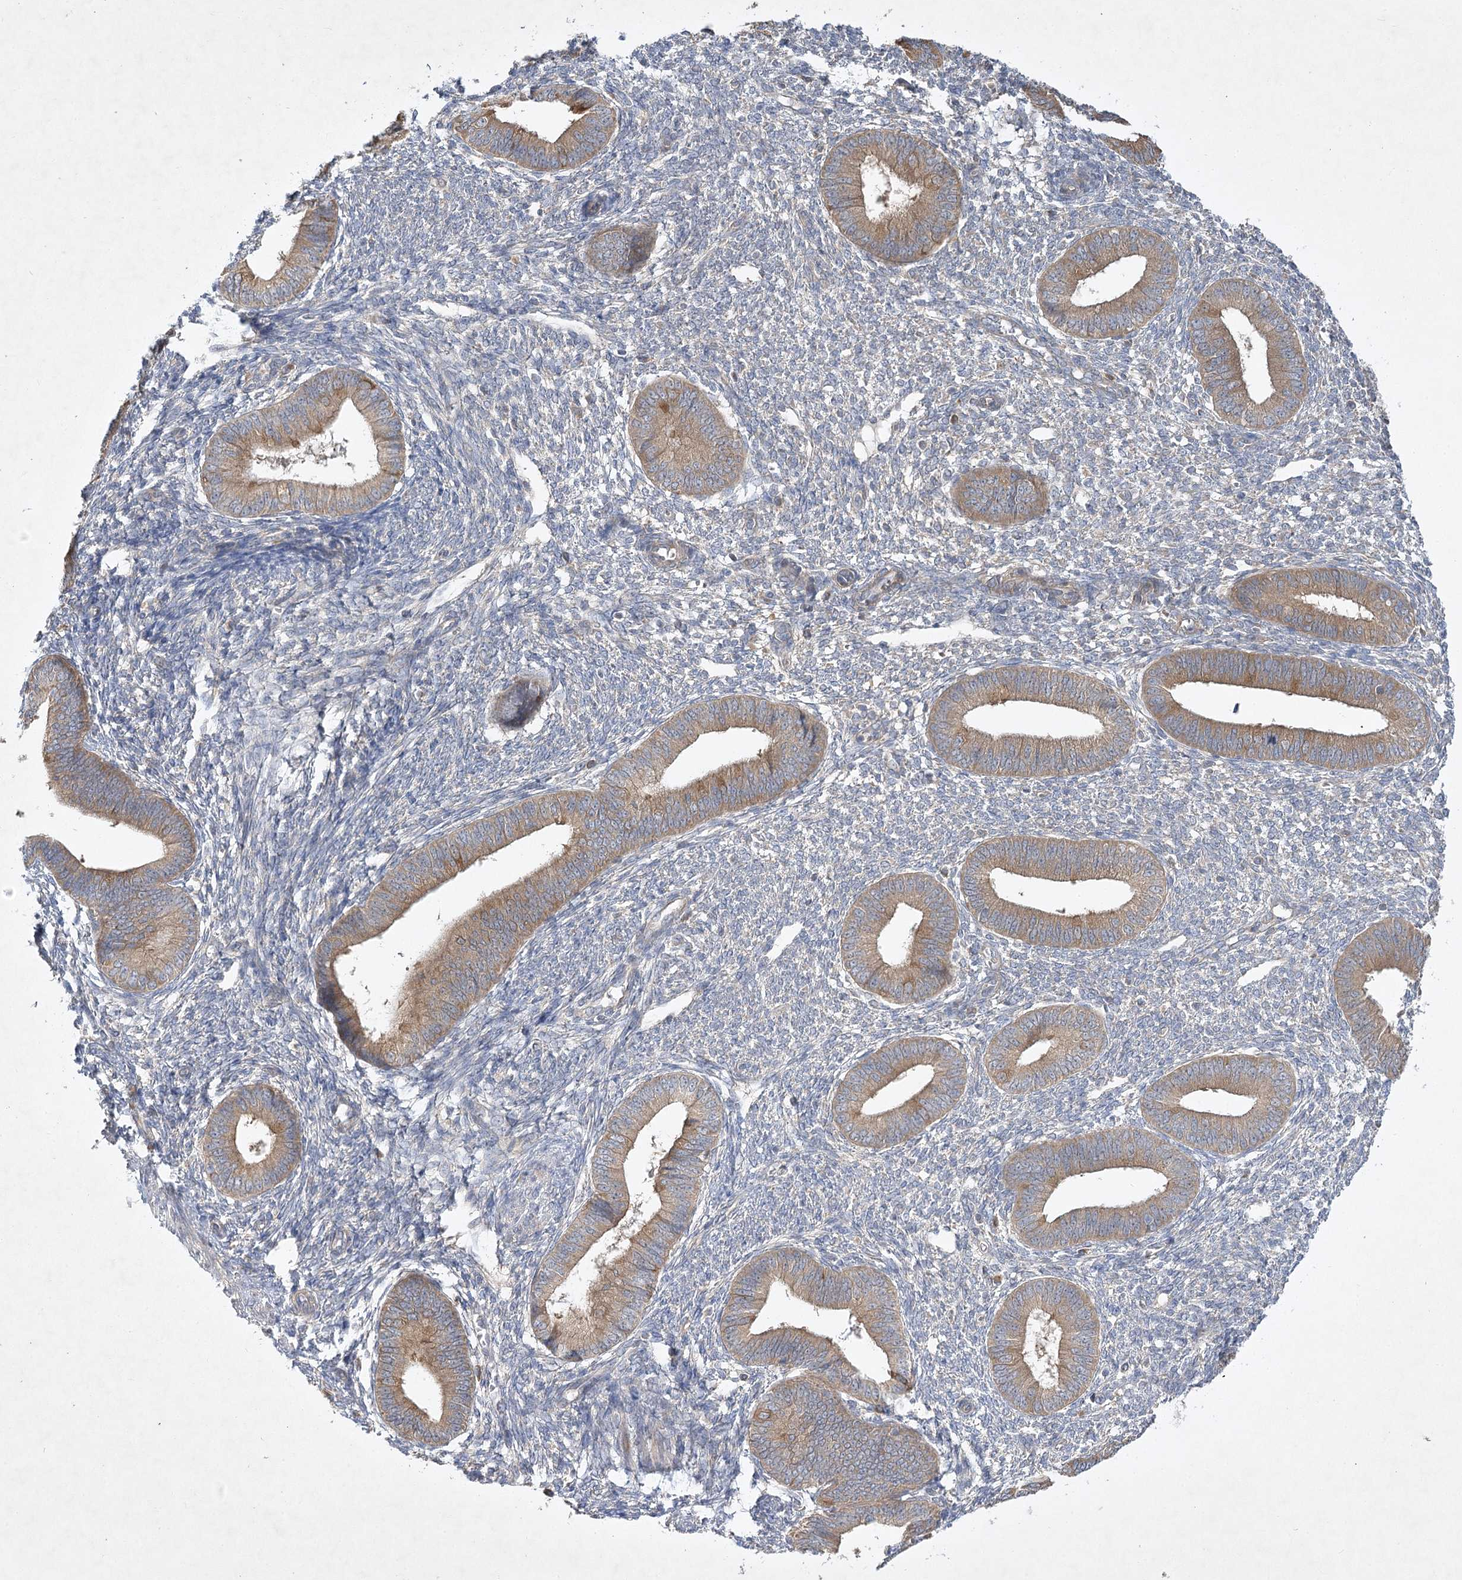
{"staining": {"intensity": "negative", "quantity": "none", "location": "none"}, "tissue": "endometrium", "cell_type": "Cells in endometrial stroma", "image_type": "normal", "snomed": [{"axis": "morphology", "description": "Normal tissue, NOS"}, {"axis": "topography", "description": "Endometrium"}], "caption": "Histopathology image shows no protein staining in cells in endometrial stroma of benign endometrium.", "gene": "PYROXD1", "patient": {"sex": "female", "age": 46}}